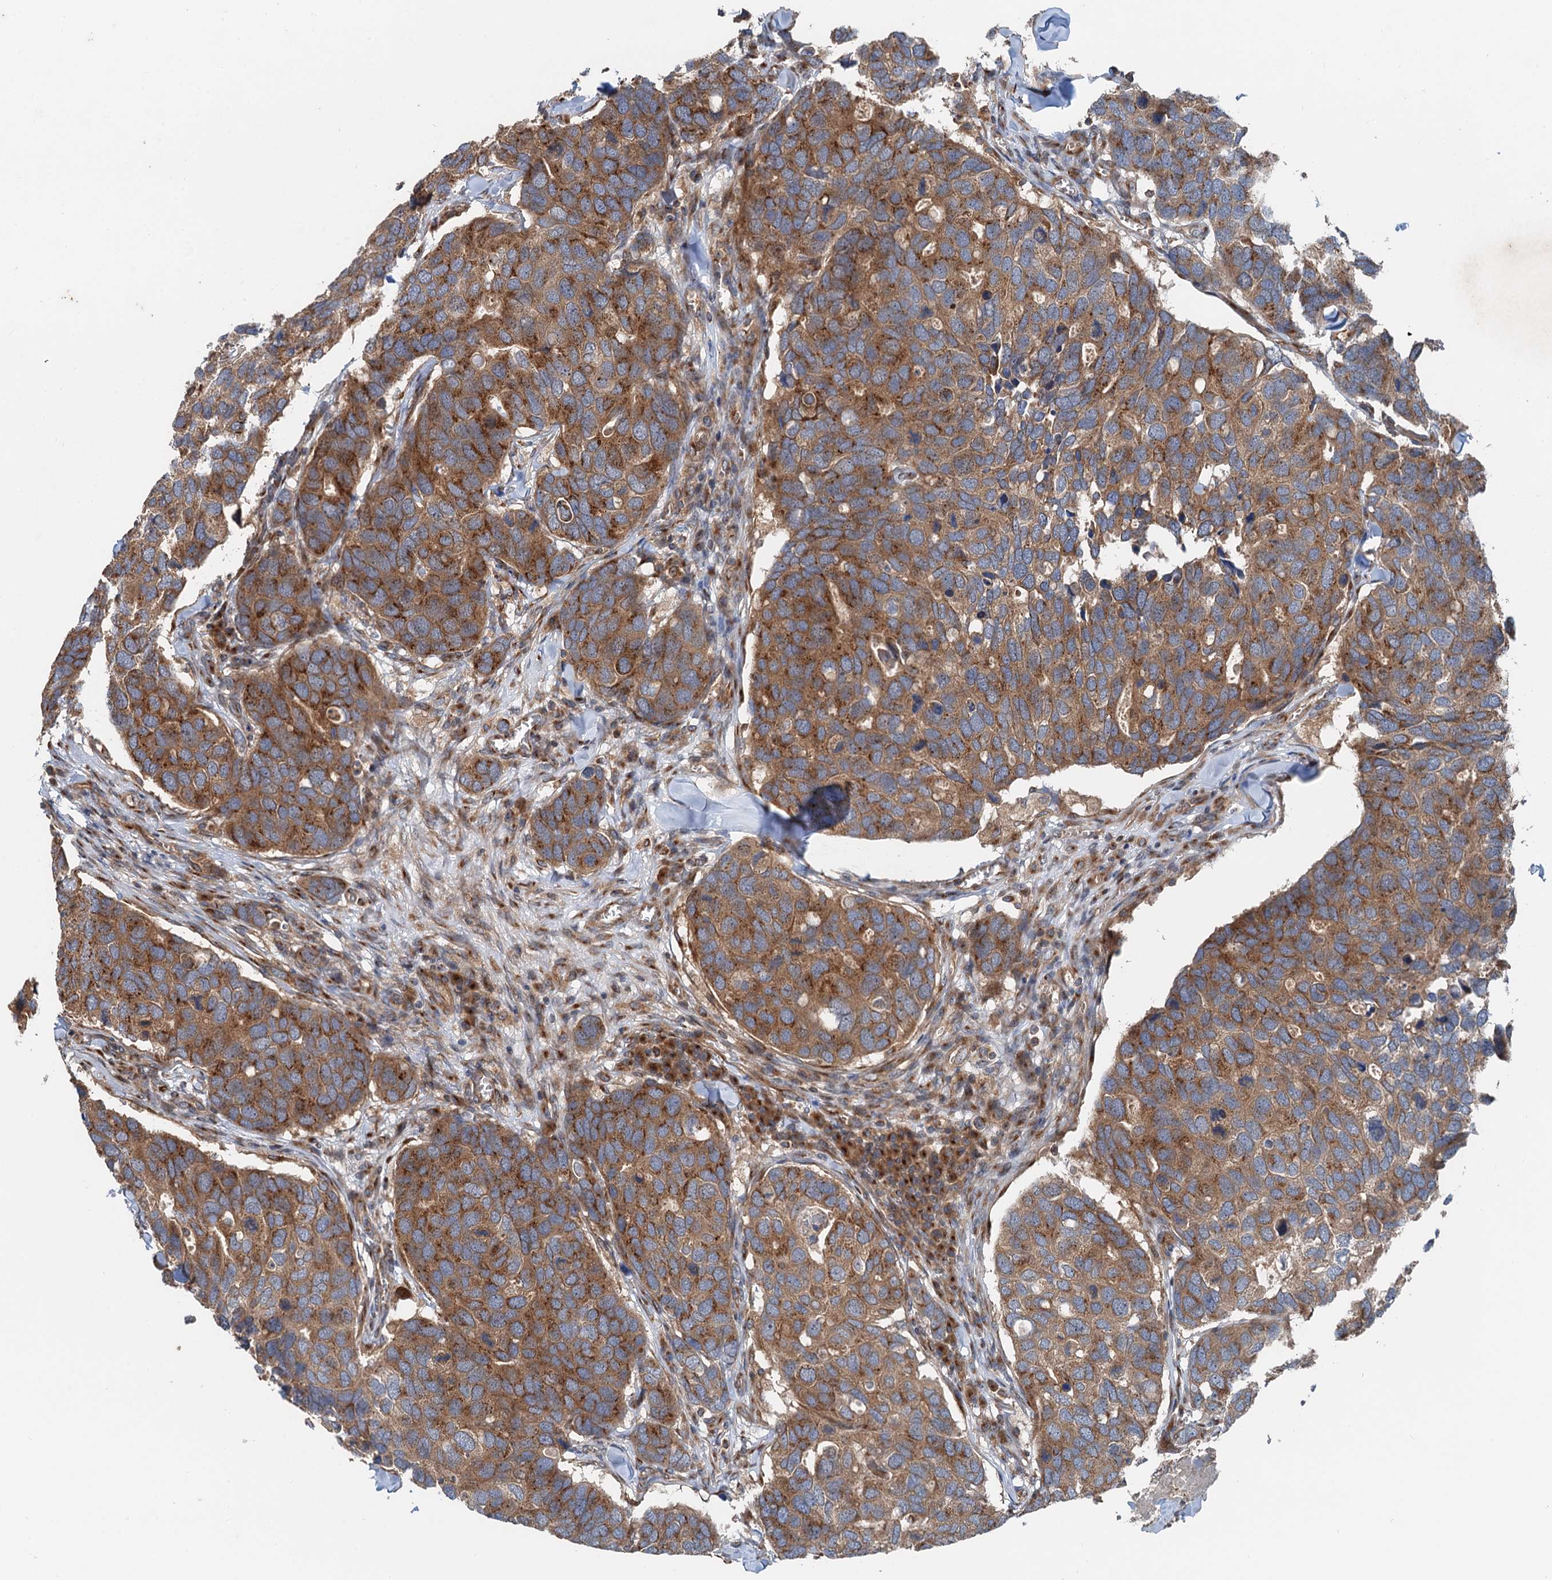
{"staining": {"intensity": "moderate", "quantity": ">75%", "location": "cytoplasmic/membranous"}, "tissue": "breast cancer", "cell_type": "Tumor cells", "image_type": "cancer", "snomed": [{"axis": "morphology", "description": "Duct carcinoma"}, {"axis": "topography", "description": "Breast"}], "caption": "Tumor cells display medium levels of moderate cytoplasmic/membranous staining in approximately >75% of cells in human breast cancer.", "gene": "ANKRD26", "patient": {"sex": "female", "age": 83}}